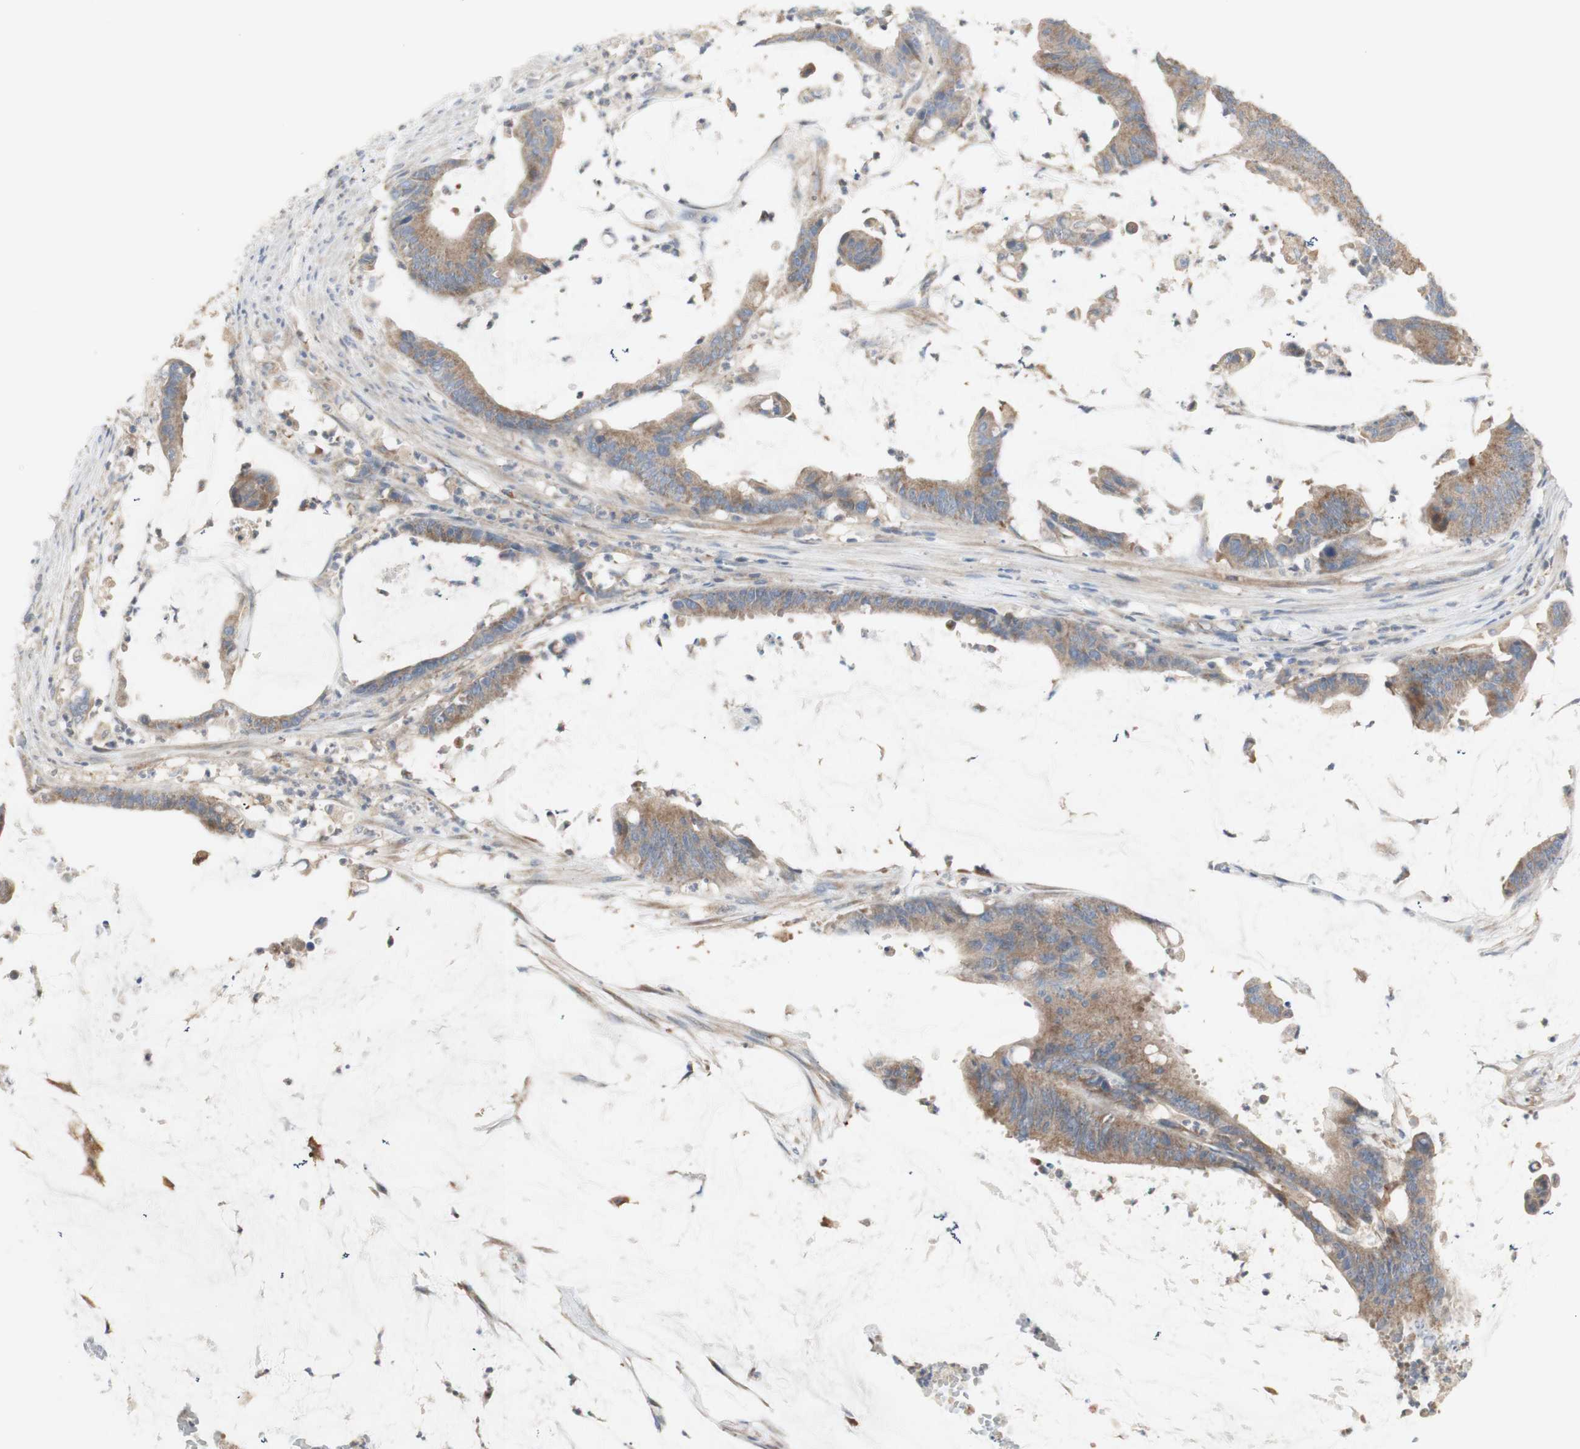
{"staining": {"intensity": "moderate", "quantity": ">75%", "location": "cytoplasmic/membranous"}, "tissue": "colorectal cancer", "cell_type": "Tumor cells", "image_type": "cancer", "snomed": [{"axis": "morphology", "description": "Adenocarcinoma, NOS"}, {"axis": "topography", "description": "Rectum"}], "caption": "Protein staining of colorectal cancer tissue displays moderate cytoplasmic/membranous positivity in about >75% of tumor cells.", "gene": "C3orf52", "patient": {"sex": "female", "age": 66}}